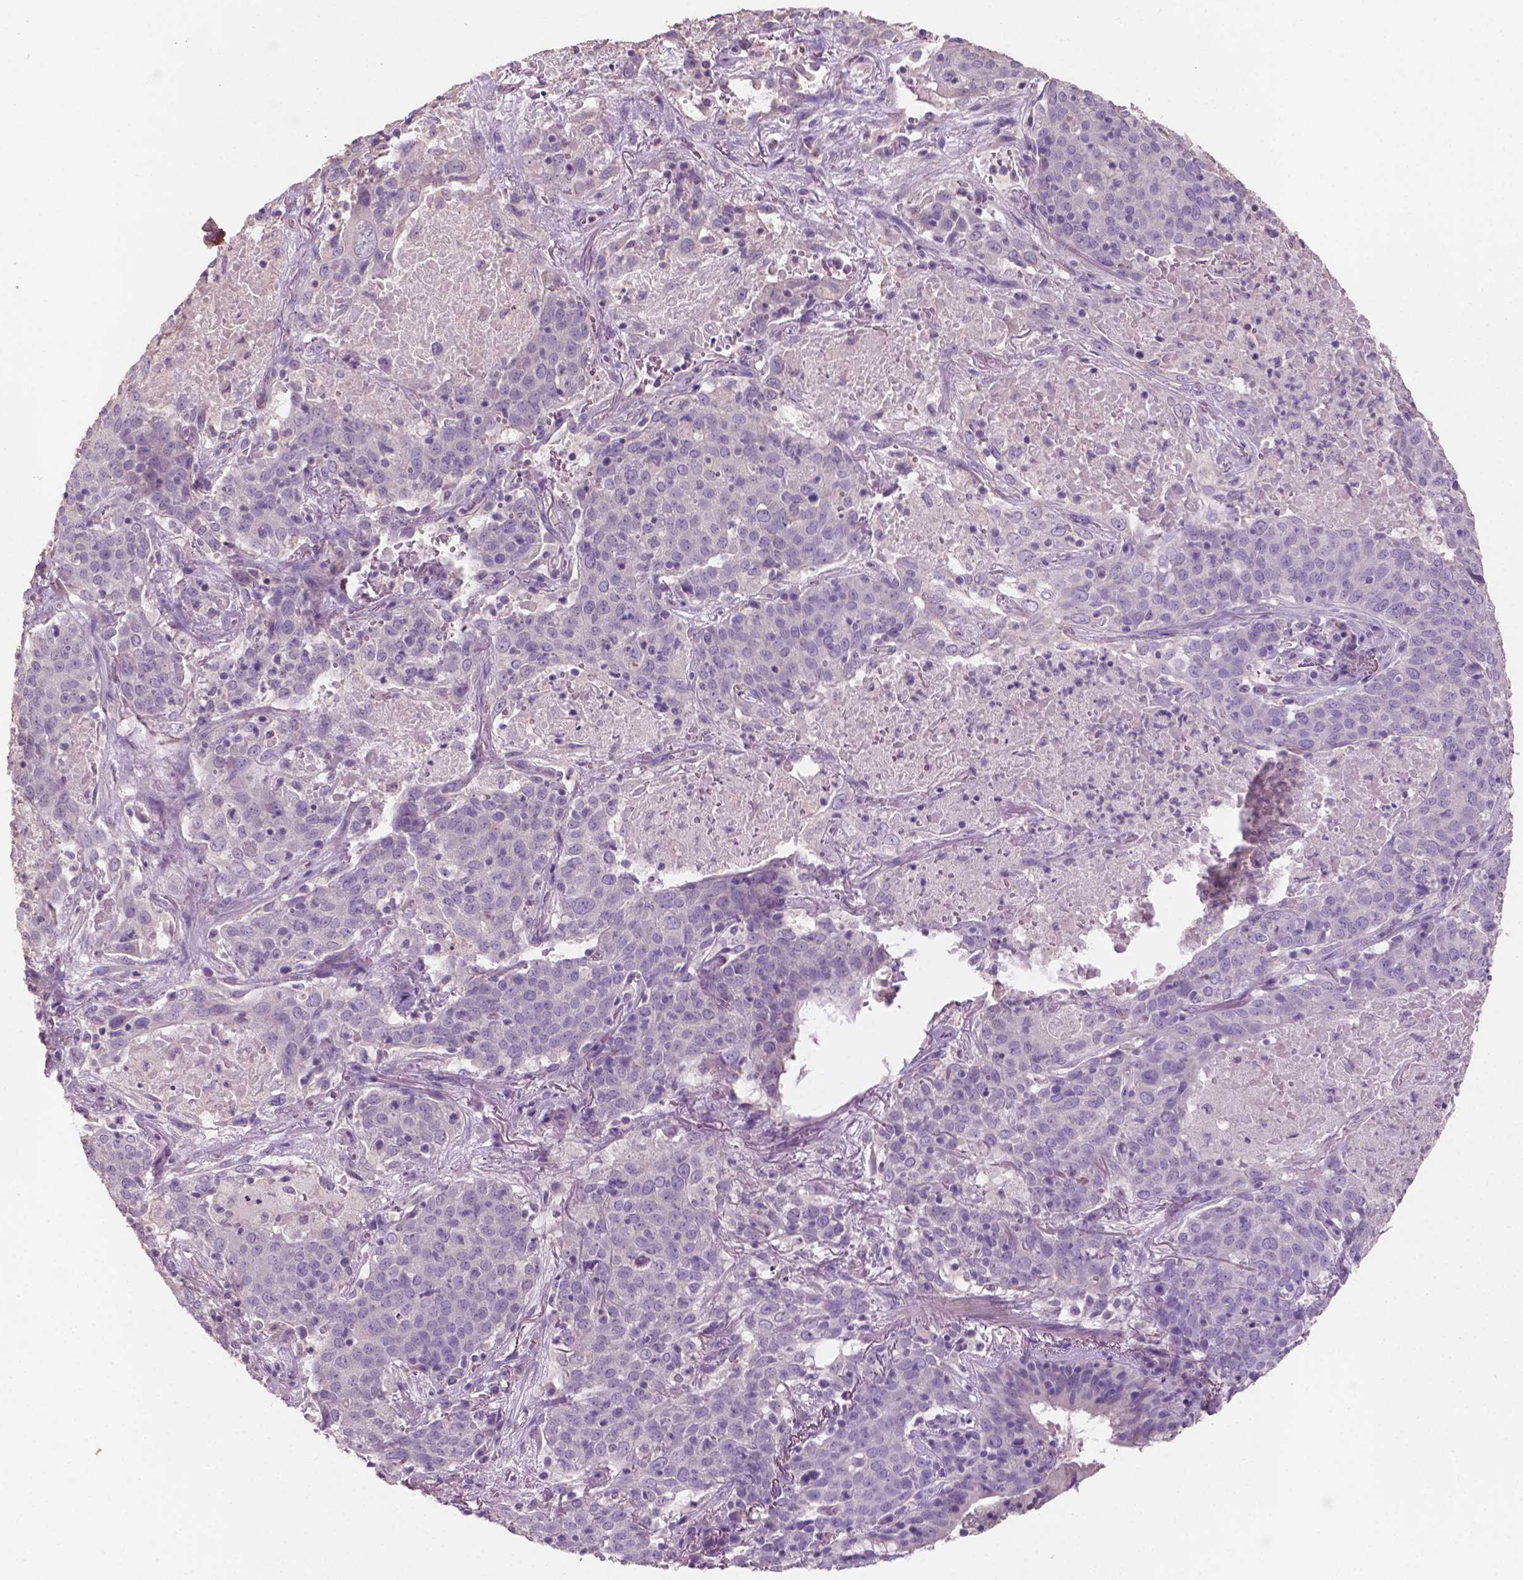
{"staining": {"intensity": "negative", "quantity": "none", "location": "none"}, "tissue": "lung cancer", "cell_type": "Tumor cells", "image_type": "cancer", "snomed": [{"axis": "morphology", "description": "Squamous cell carcinoma, NOS"}, {"axis": "topography", "description": "Lung"}], "caption": "Protein analysis of lung cancer reveals no significant staining in tumor cells.", "gene": "SBSN", "patient": {"sex": "male", "age": 82}}